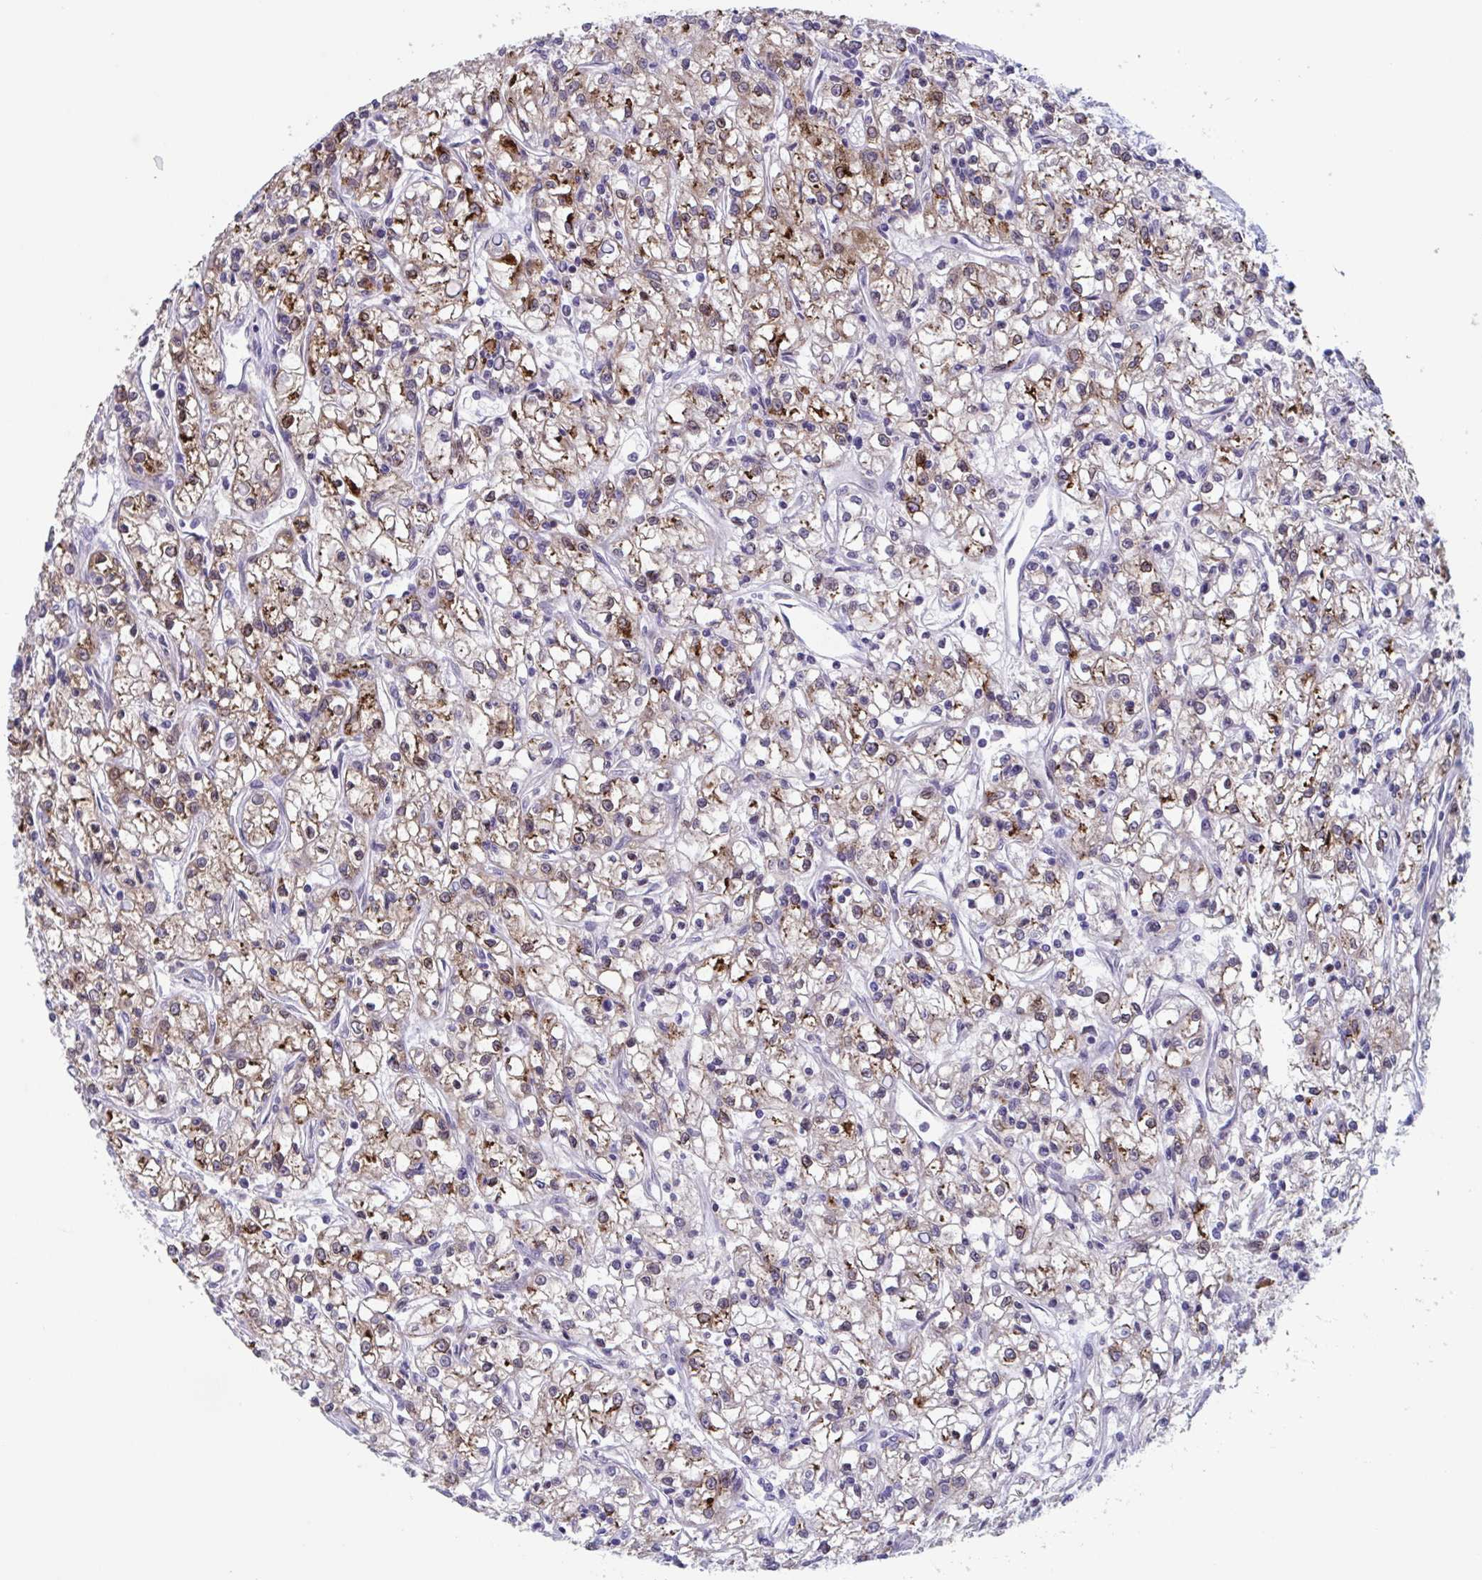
{"staining": {"intensity": "moderate", "quantity": "25%-75%", "location": "cytoplasmic/membranous"}, "tissue": "renal cancer", "cell_type": "Tumor cells", "image_type": "cancer", "snomed": [{"axis": "morphology", "description": "Adenocarcinoma, NOS"}, {"axis": "topography", "description": "Kidney"}], "caption": "There is medium levels of moderate cytoplasmic/membranous expression in tumor cells of renal cancer (adenocarcinoma), as demonstrated by immunohistochemical staining (brown color).", "gene": "RIOK1", "patient": {"sex": "female", "age": 59}}